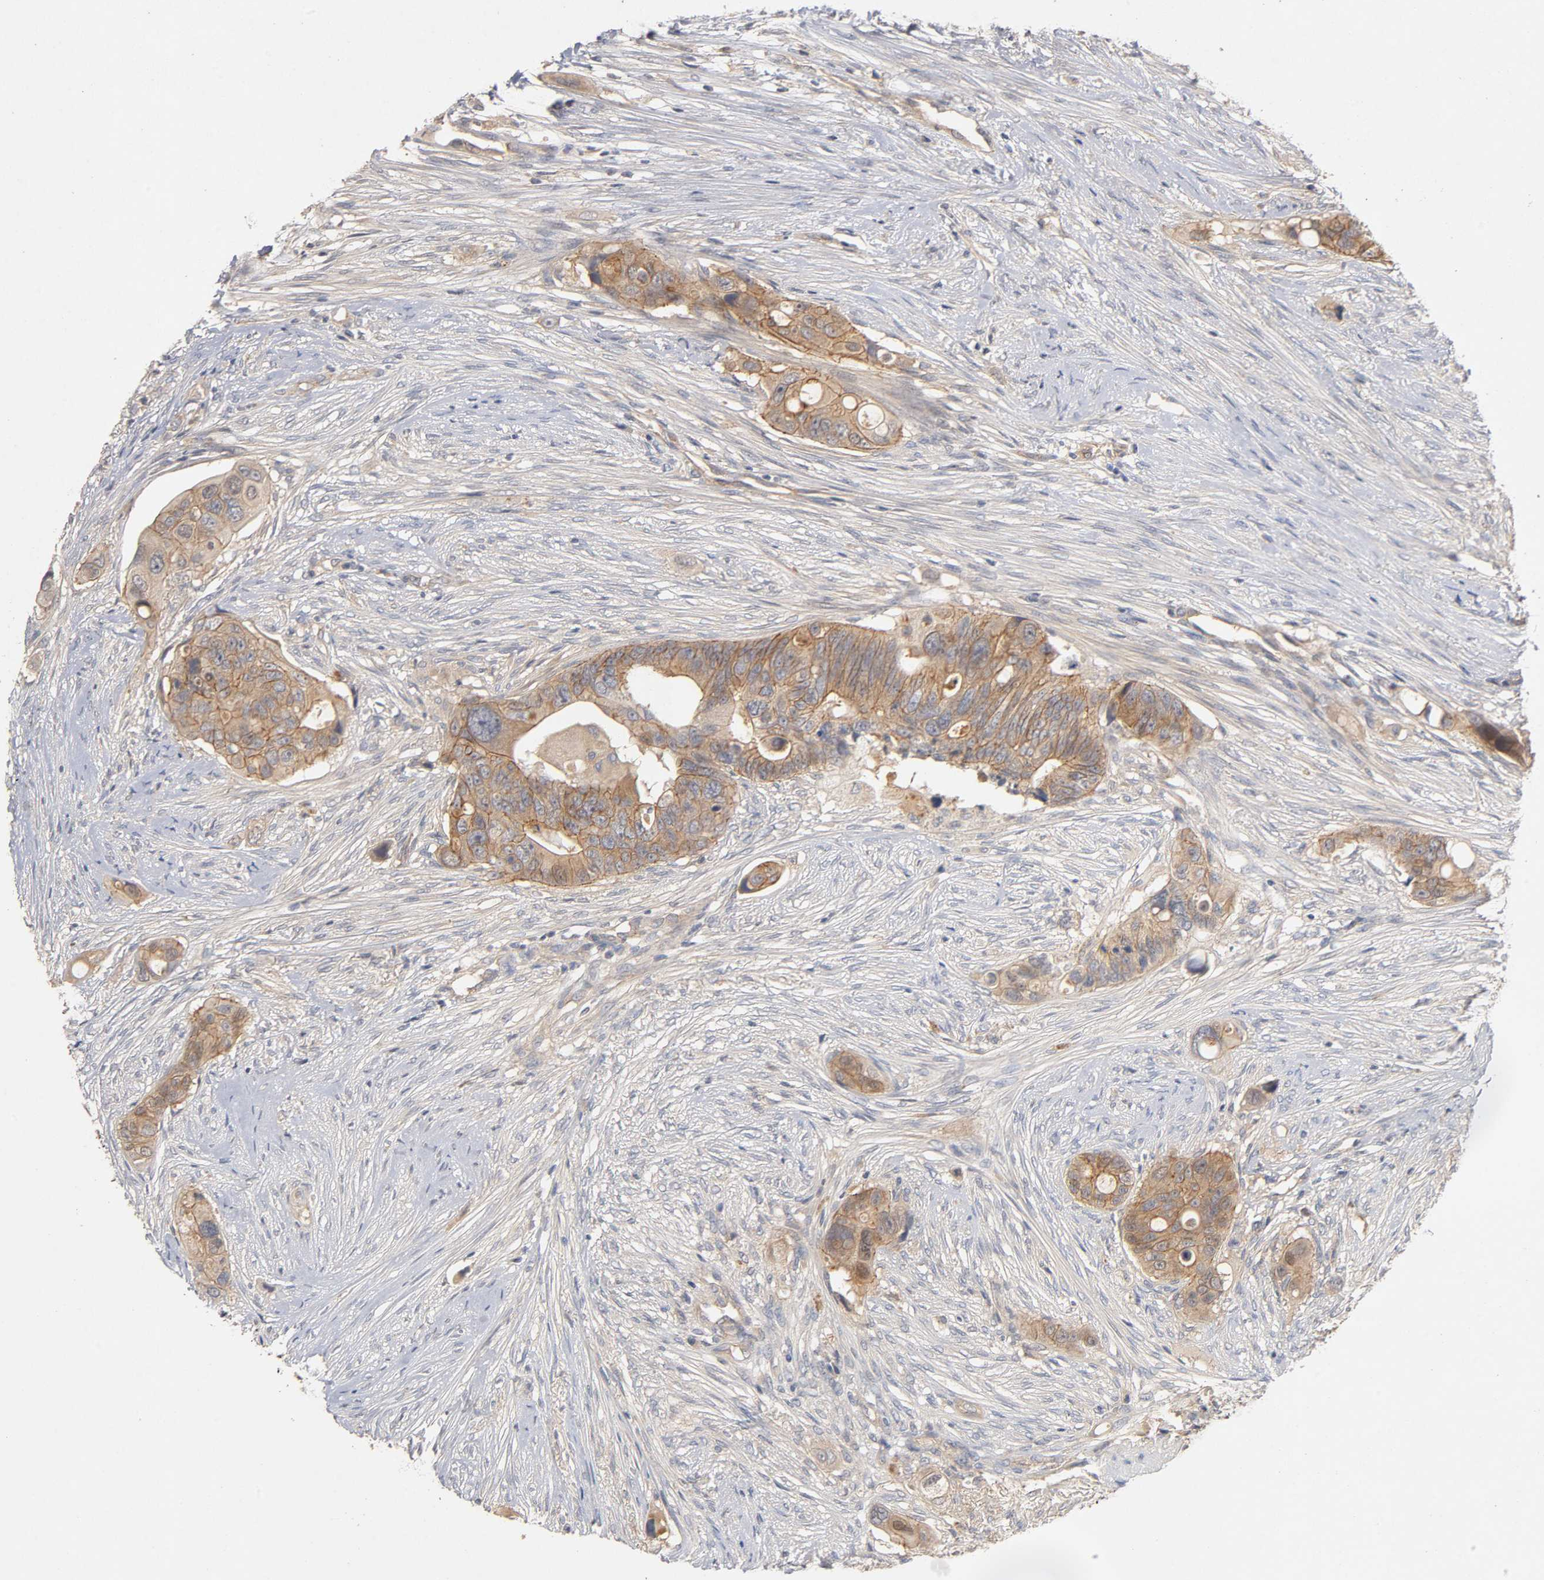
{"staining": {"intensity": "moderate", "quantity": ">75%", "location": "cytoplasmic/membranous"}, "tissue": "colorectal cancer", "cell_type": "Tumor cells", "image_type": "cancer", "snomed": [{"axis": "morphology", "description": "Adenocarcinoma, NOS"}, {"axis": "topography", "description": "Colon"}], "caption": "Tumor cells reveal medium levels of moderate cytoplasmic/membranous expression in approximately >75% of cells in adenocarcinoma (colorectal).", "gene": "PDZD11", "patient": {"sex": "female", "age": 57}}